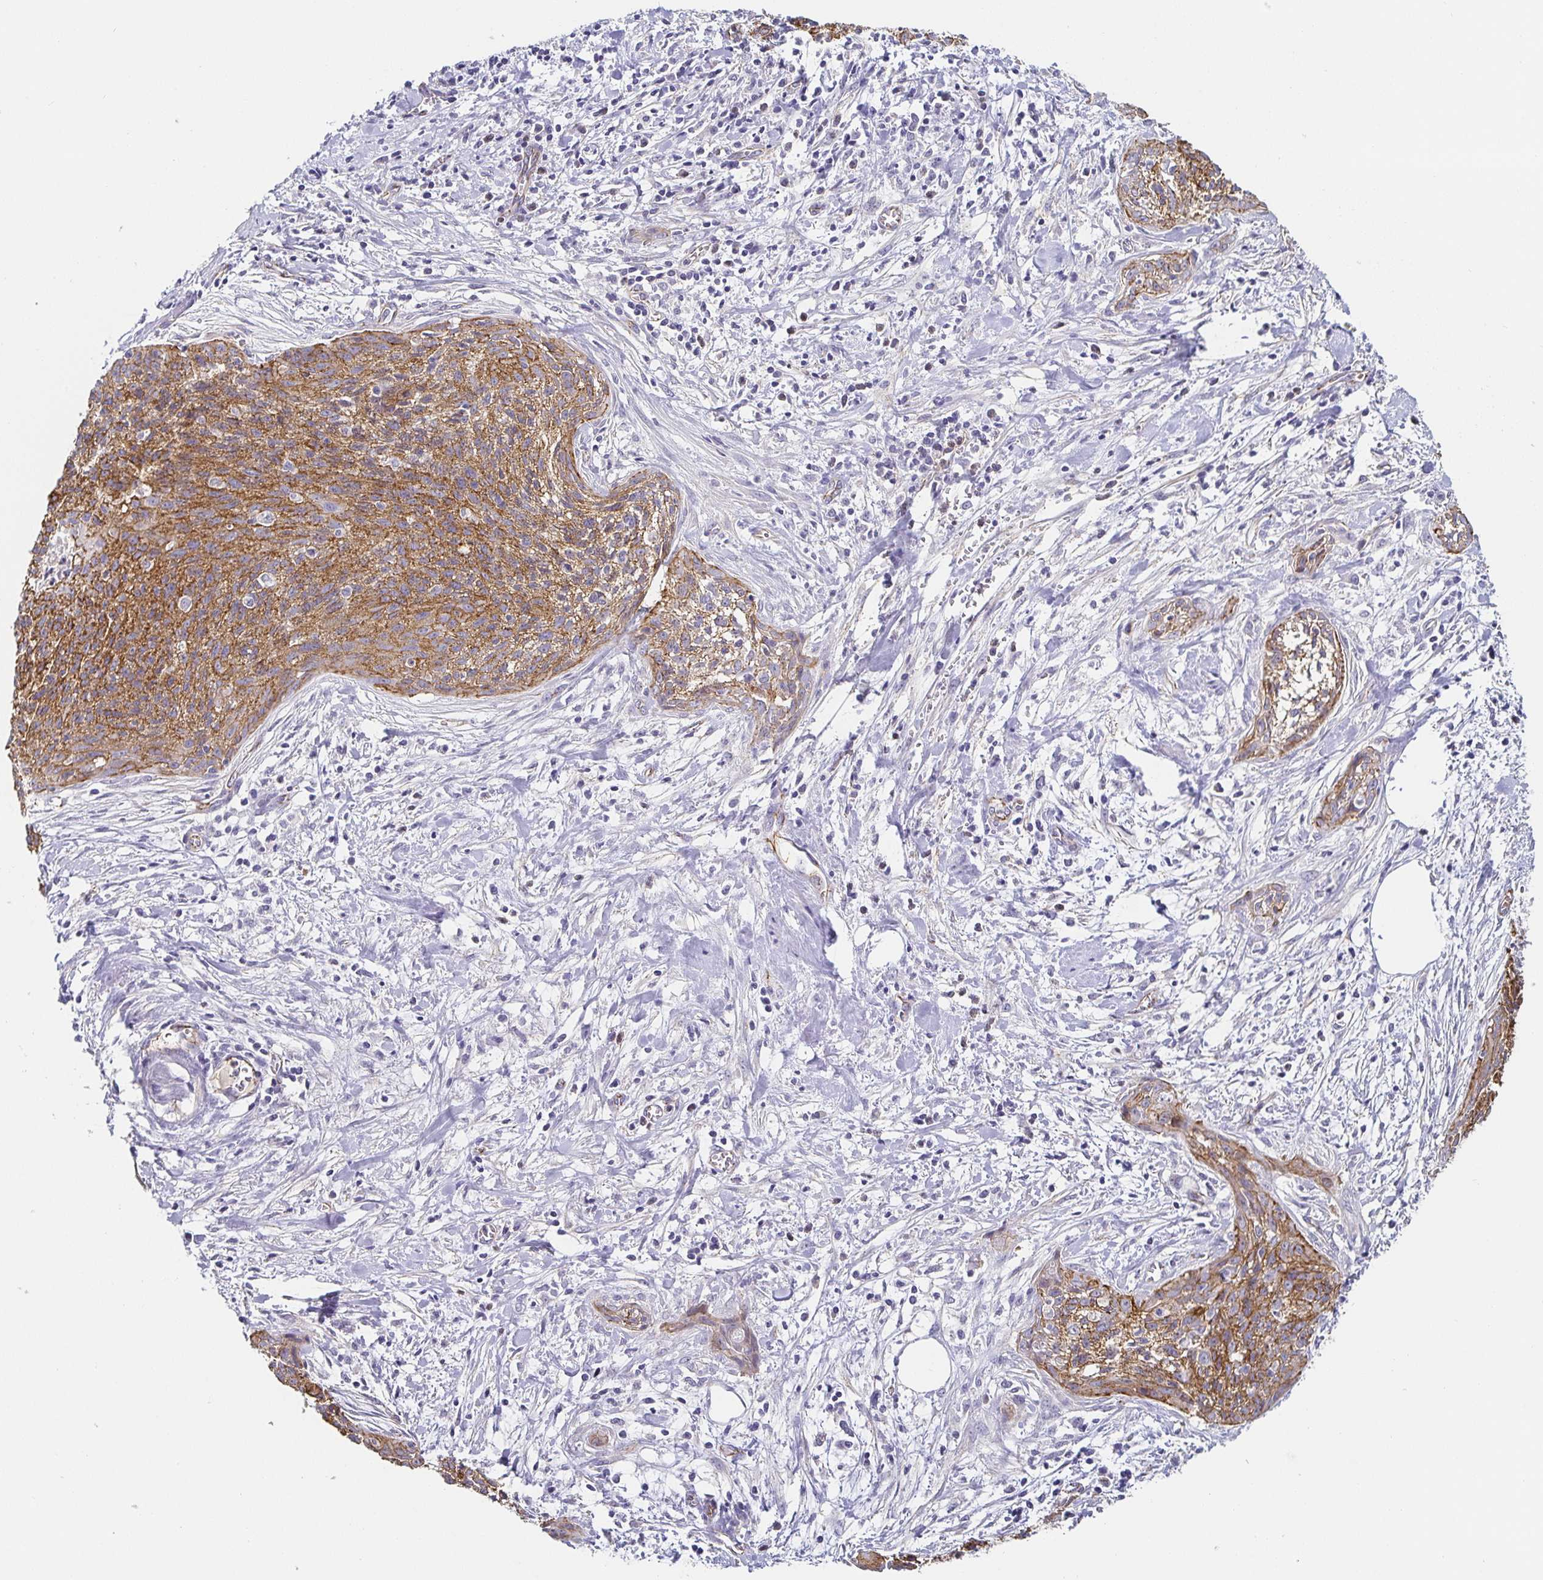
{"staining": {"intensity": "moderate", "quantity": ">75%", "location": "cytoplasmic/membranous"}, "tissue": "cervical cancer", "cell_type": "Tumor cells", "image_type": "cancer", "snomed": [{"axis": "morphology", "description": "Squamous cell carcinoma, NOS"}, {"axis": "topography", "description": "Cervix"}], "caption": "Tumor cells display medium levels of moderate cytoplasmic/membranous staining in approximately >75% of cells in cervical cancer.", "gene": "PIWIL3", "patient": {"sex": "female", "age": 55}}